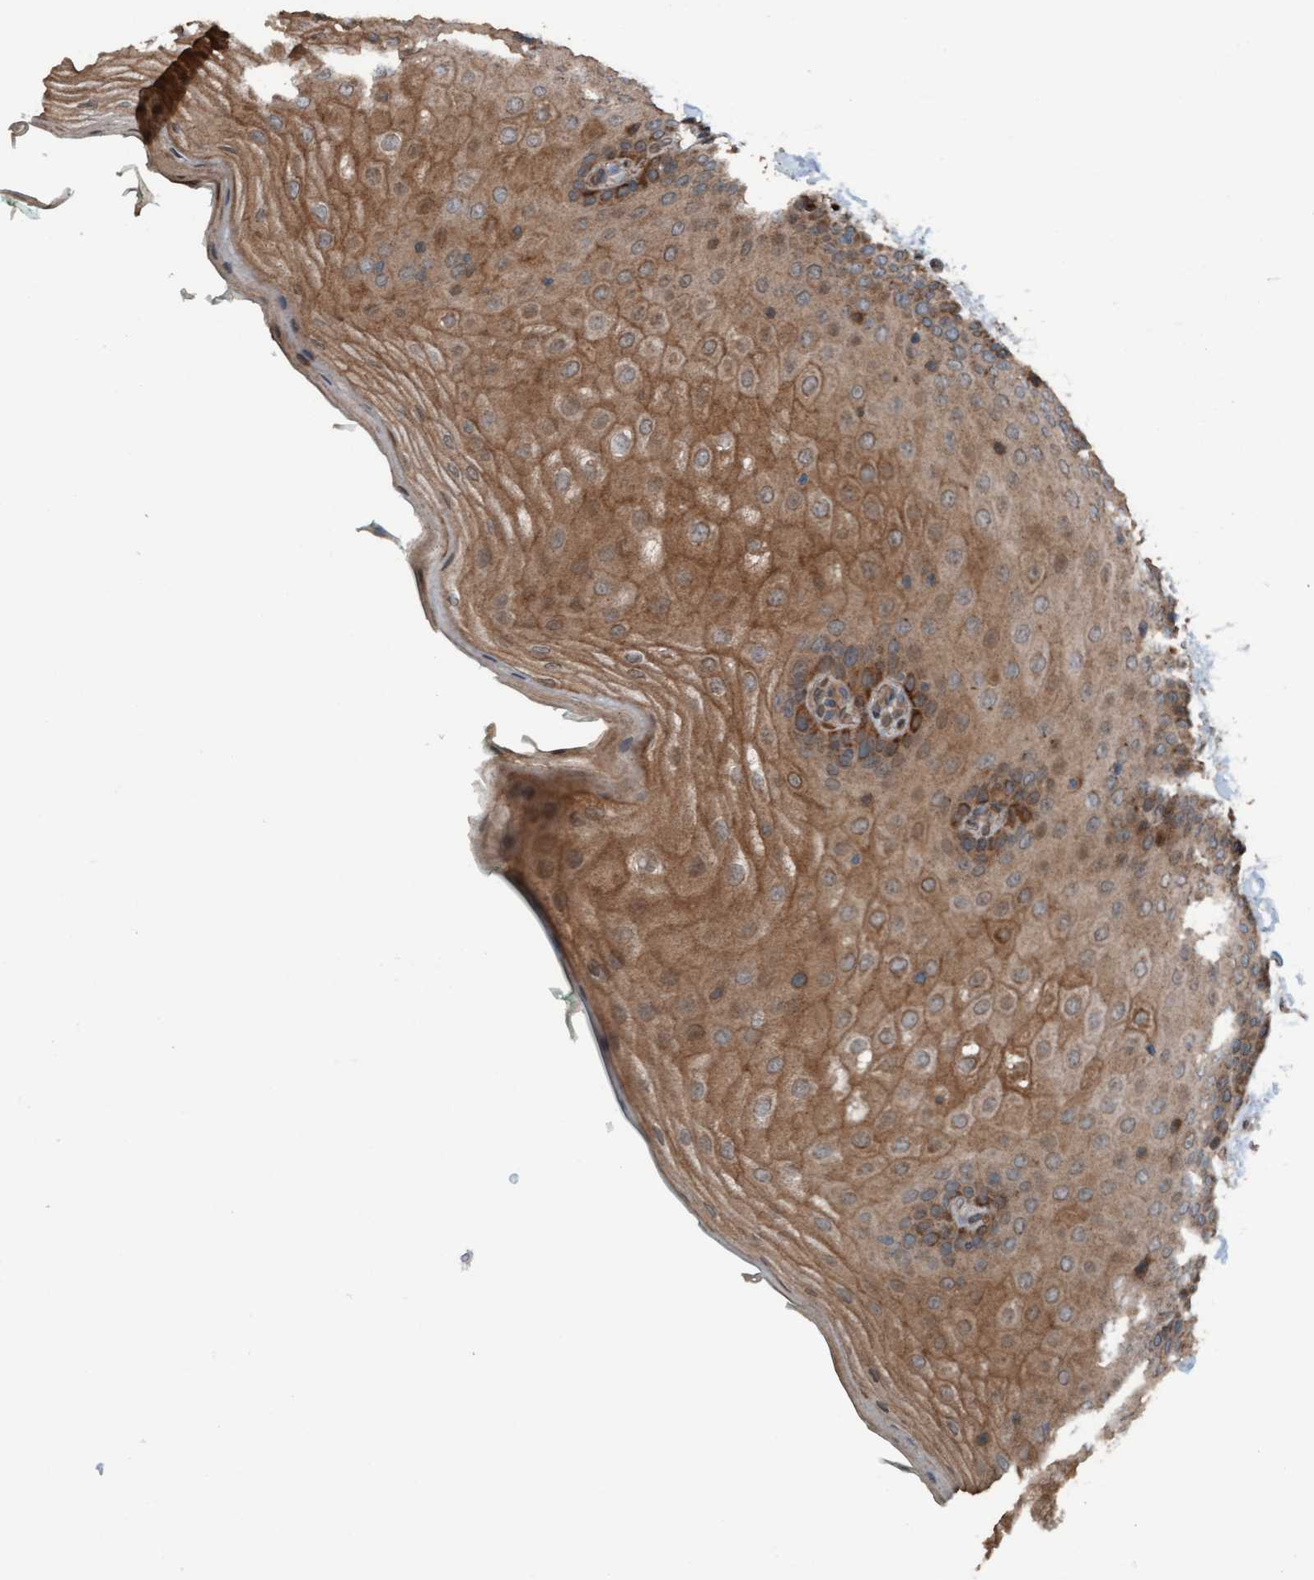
{"staining": {"intensity": "moderate", "quantity": ">75%", "location": "cytoplasmic/membranous"}, "tissue": "oral mucosa", "cell_type": "Squamous epithelial cells", "image_type": "normal", "snomed": [{"axis": "morphology", "description": "Normal tissue, NOS"}, {"axis": "topography", "description": "Skin"}, {"axis": "topography", "description": "Oral tissue"}], "caption": "This is an image of IHC staining of benign oral mucosa, which shows moderate expression in the cytoplasmic/membranous of squamous epithelial cells.", "gene": "PLXNB2", "patient": {"sex": "male", "age": 84}}